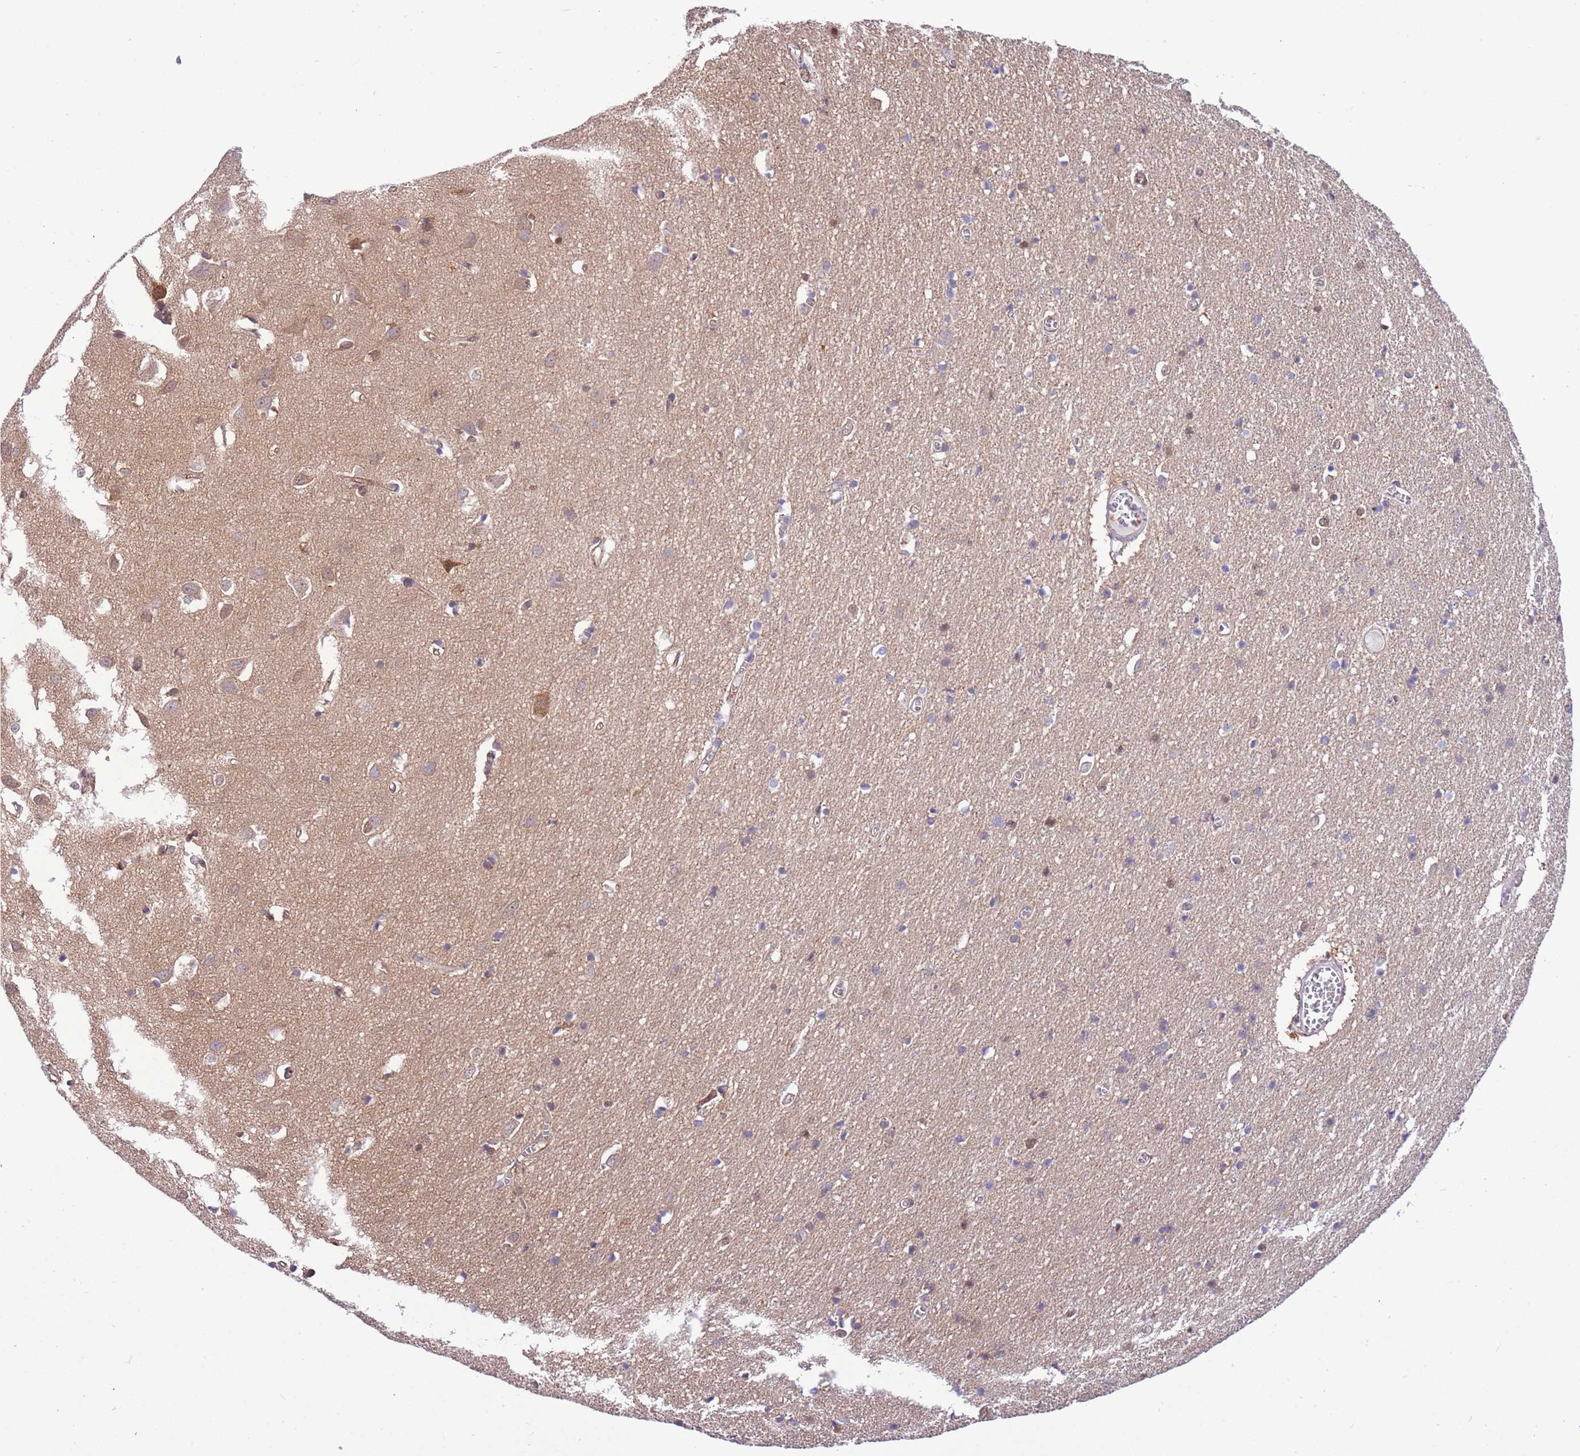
{"staining": {"intensity": "weak", "quantity": "25%-75%", "location": "cytoplasmic/membranous"}, "tissue": "cerebral cortex", "cell_type": "Endothelial cells", "image_type": "normal", "snomed": [{"axis": "morphology", "description": "Normal tissue, NOS"}, {"axis": "topography", "description": "Cerebral cortex"}], "caption": "A low amount of weak cytoplasmic/membranous expression is identified in approximately 25%-75% of endothelial cells in normal cerebral cortex. The staining is performed using DAB brown chromogen to label protein expression. The nuclei are counter-stained blue using hematoxylin.", "gene": "STIP1", "patient": {"sex": "female", "age": 64}}